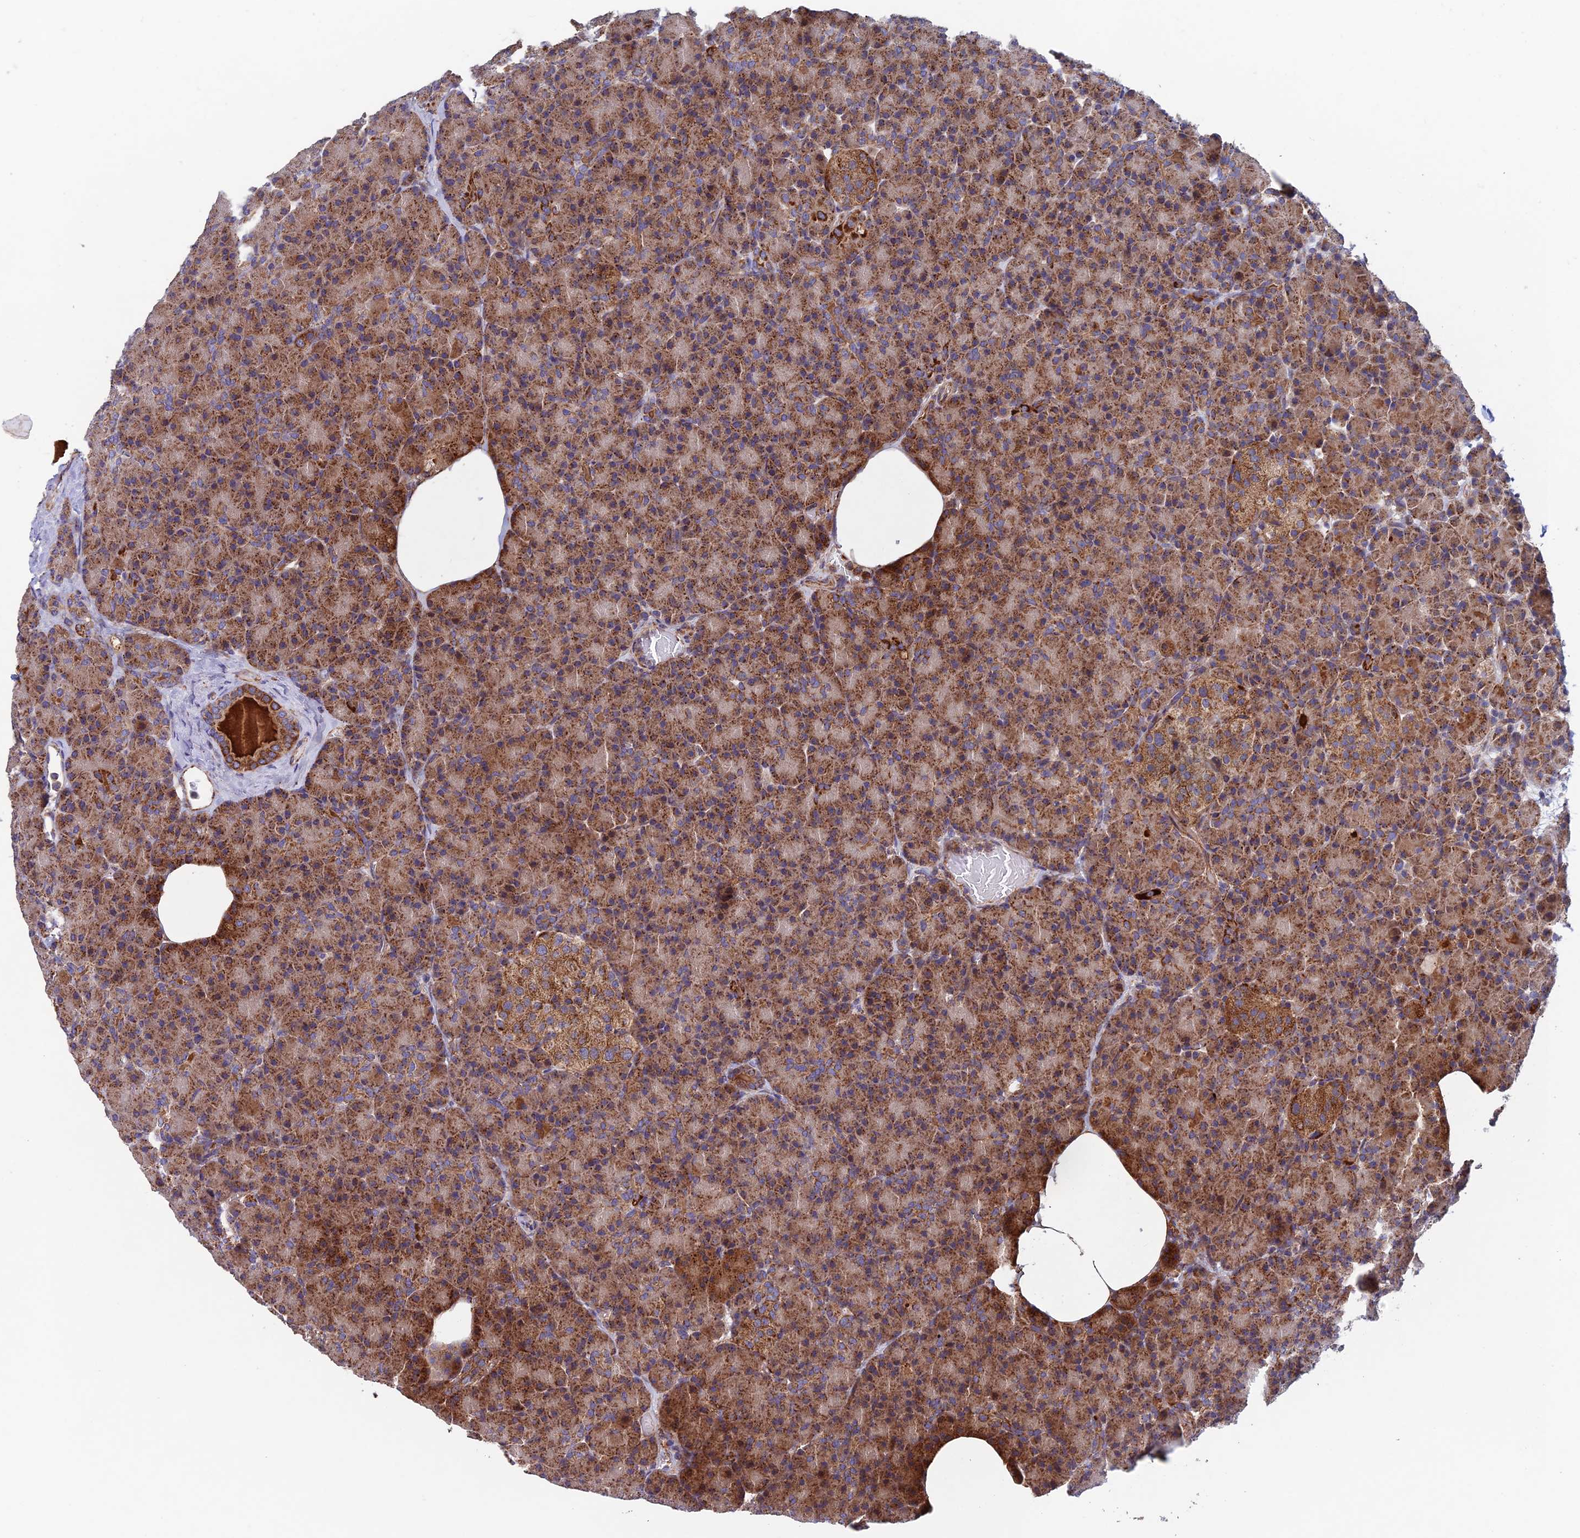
{"staining": {"intensity": "strong", "quantity": ">75%", "location": "cytoplasmic/membranous"}, "tissue": "pancreas", "cell_type": "Exocrine glandular cells", "image_type": "normal", "snomed": [{"axis": "morphology", "description": "Normal tissue, NOS"}, {"axis": "topography", "description": "Pancreas"}], "caption": "Immunohistochemistry of benign human pancreas exhibits high levels of strong cytoplasmic/membranous positivity in approximately >75% of exocrine glandular cells.", "gene": "MRPL1", "patient": {"sex": "female", "age": 43}}